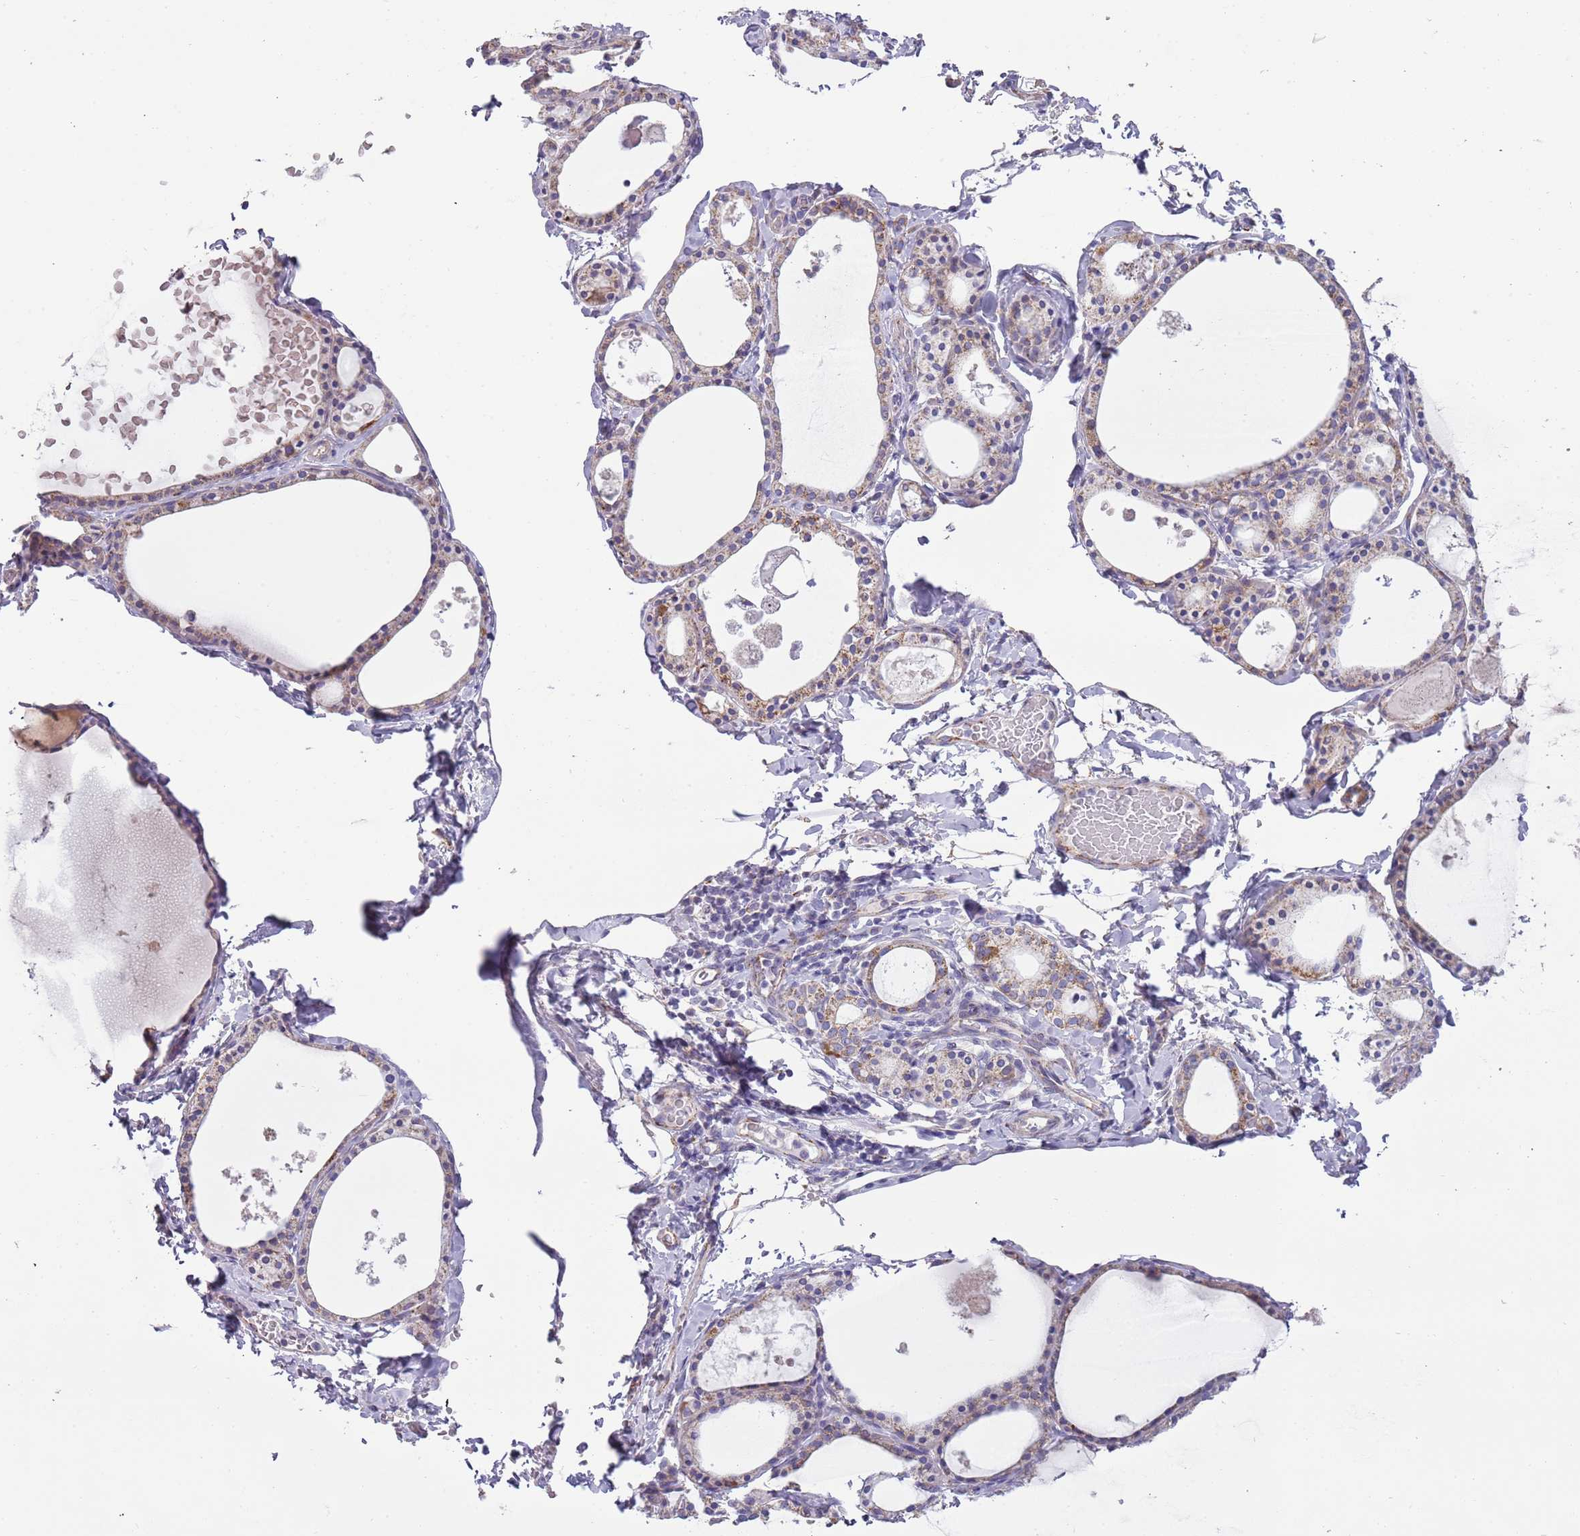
{"staining": {"intensity": "weak", "quantity": "25%-75%", "location": "cytoplasmic/membranous"}, "tissue": "thyroid gland", "cell_type": "Glandular cells", "image_type": "normal", "snomed": [{"axis": "morphology", "description": "Normal tissue, NOS"}, {"axis": "topography", "description": "Thyroid gland"}], "caption": "Protein staining of benign thyroid gland reveals weak cytoplasmic/membranous staining in about 25%-75% of glandular cells.", "gene": "RNF222", "patient": {"sex": "male", "age": 56}}